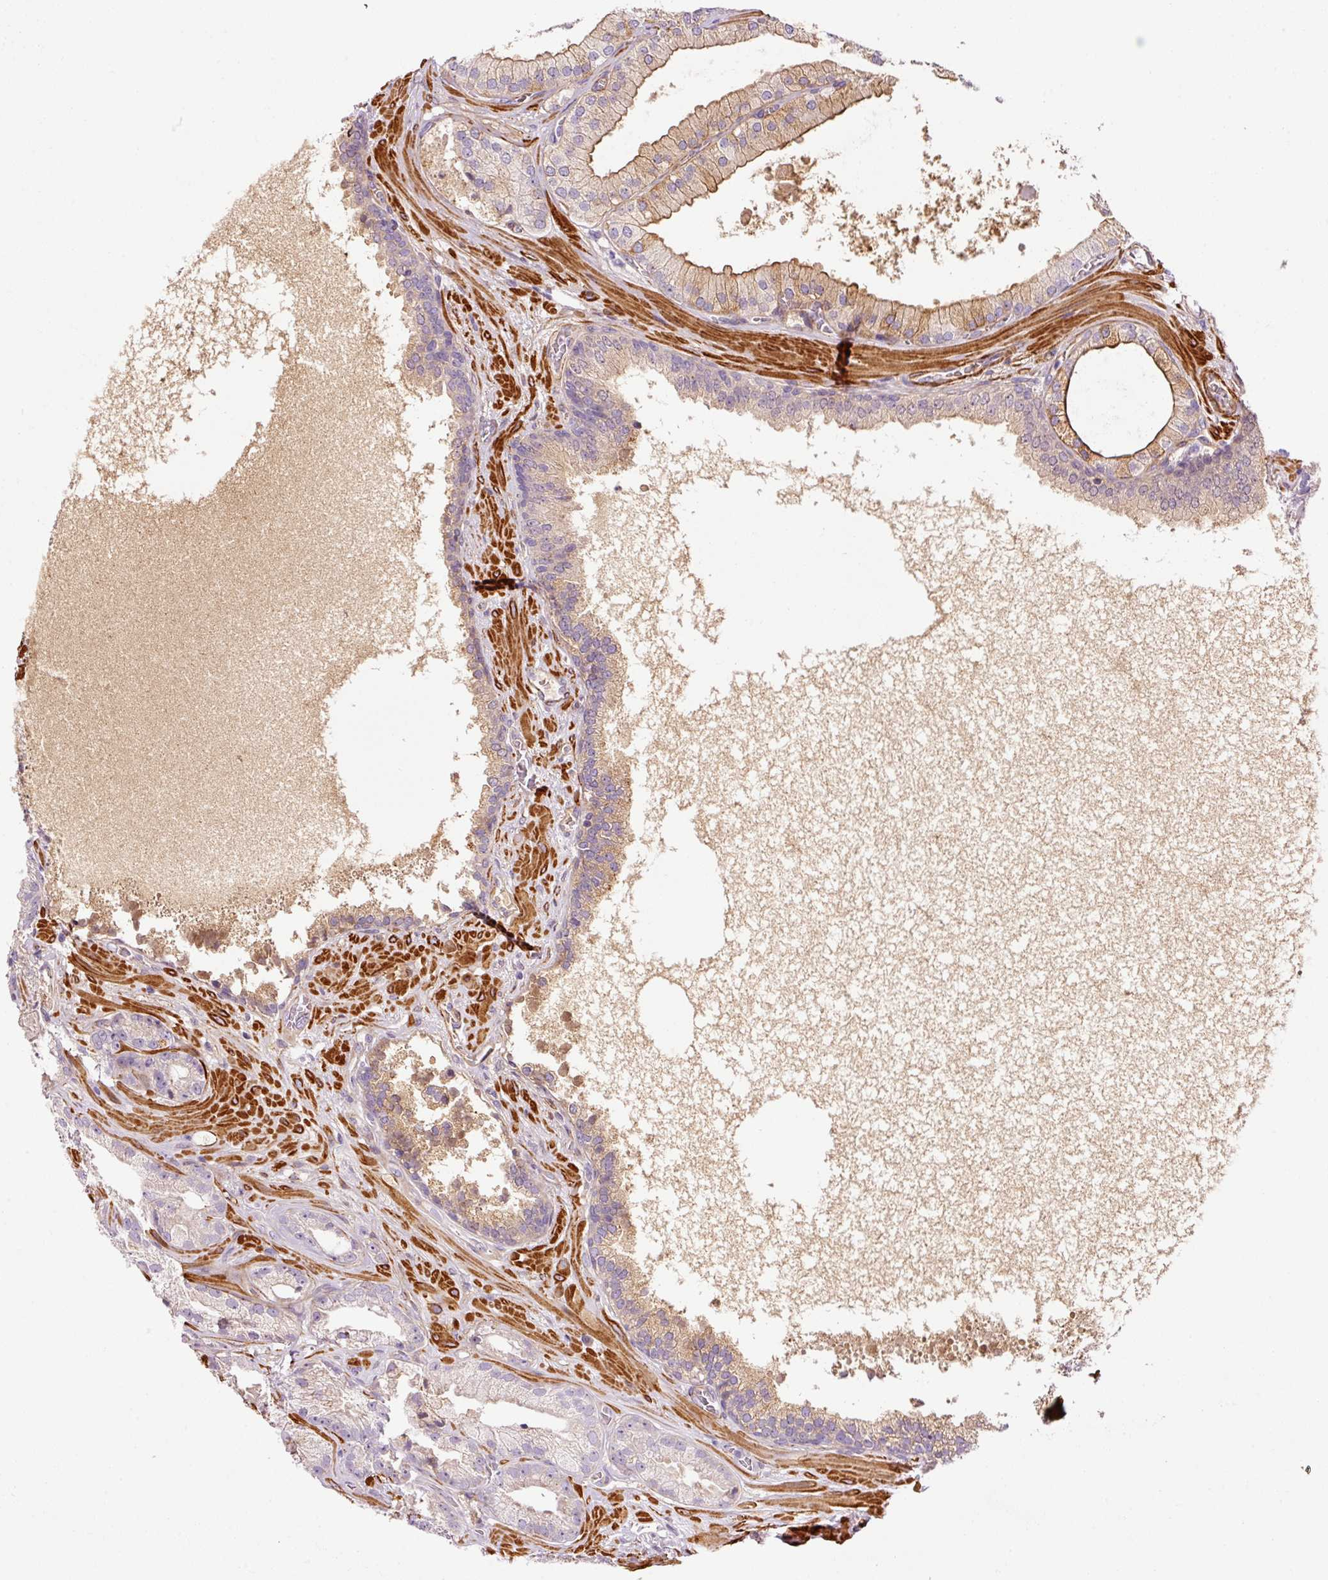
{"staining": {"intensity": "negative", "quantity": "none", "location": "none"}, "tissue": "prostate cancer", "cell_type": "Tumor cells", "image_type": "cancer", "snomed": [{"axis": "morphology", "description": "Adenocarcinoma, High grade"}, {"axis": "topography", "description": "Prostate"}], "caption": "This is an IHC image of human high-grade adenocarcinoma (prostate). There is no positivity in tumor cells.", "gene": "ANKRD20A1", "patient": {"sex": "male", "age": 68}}